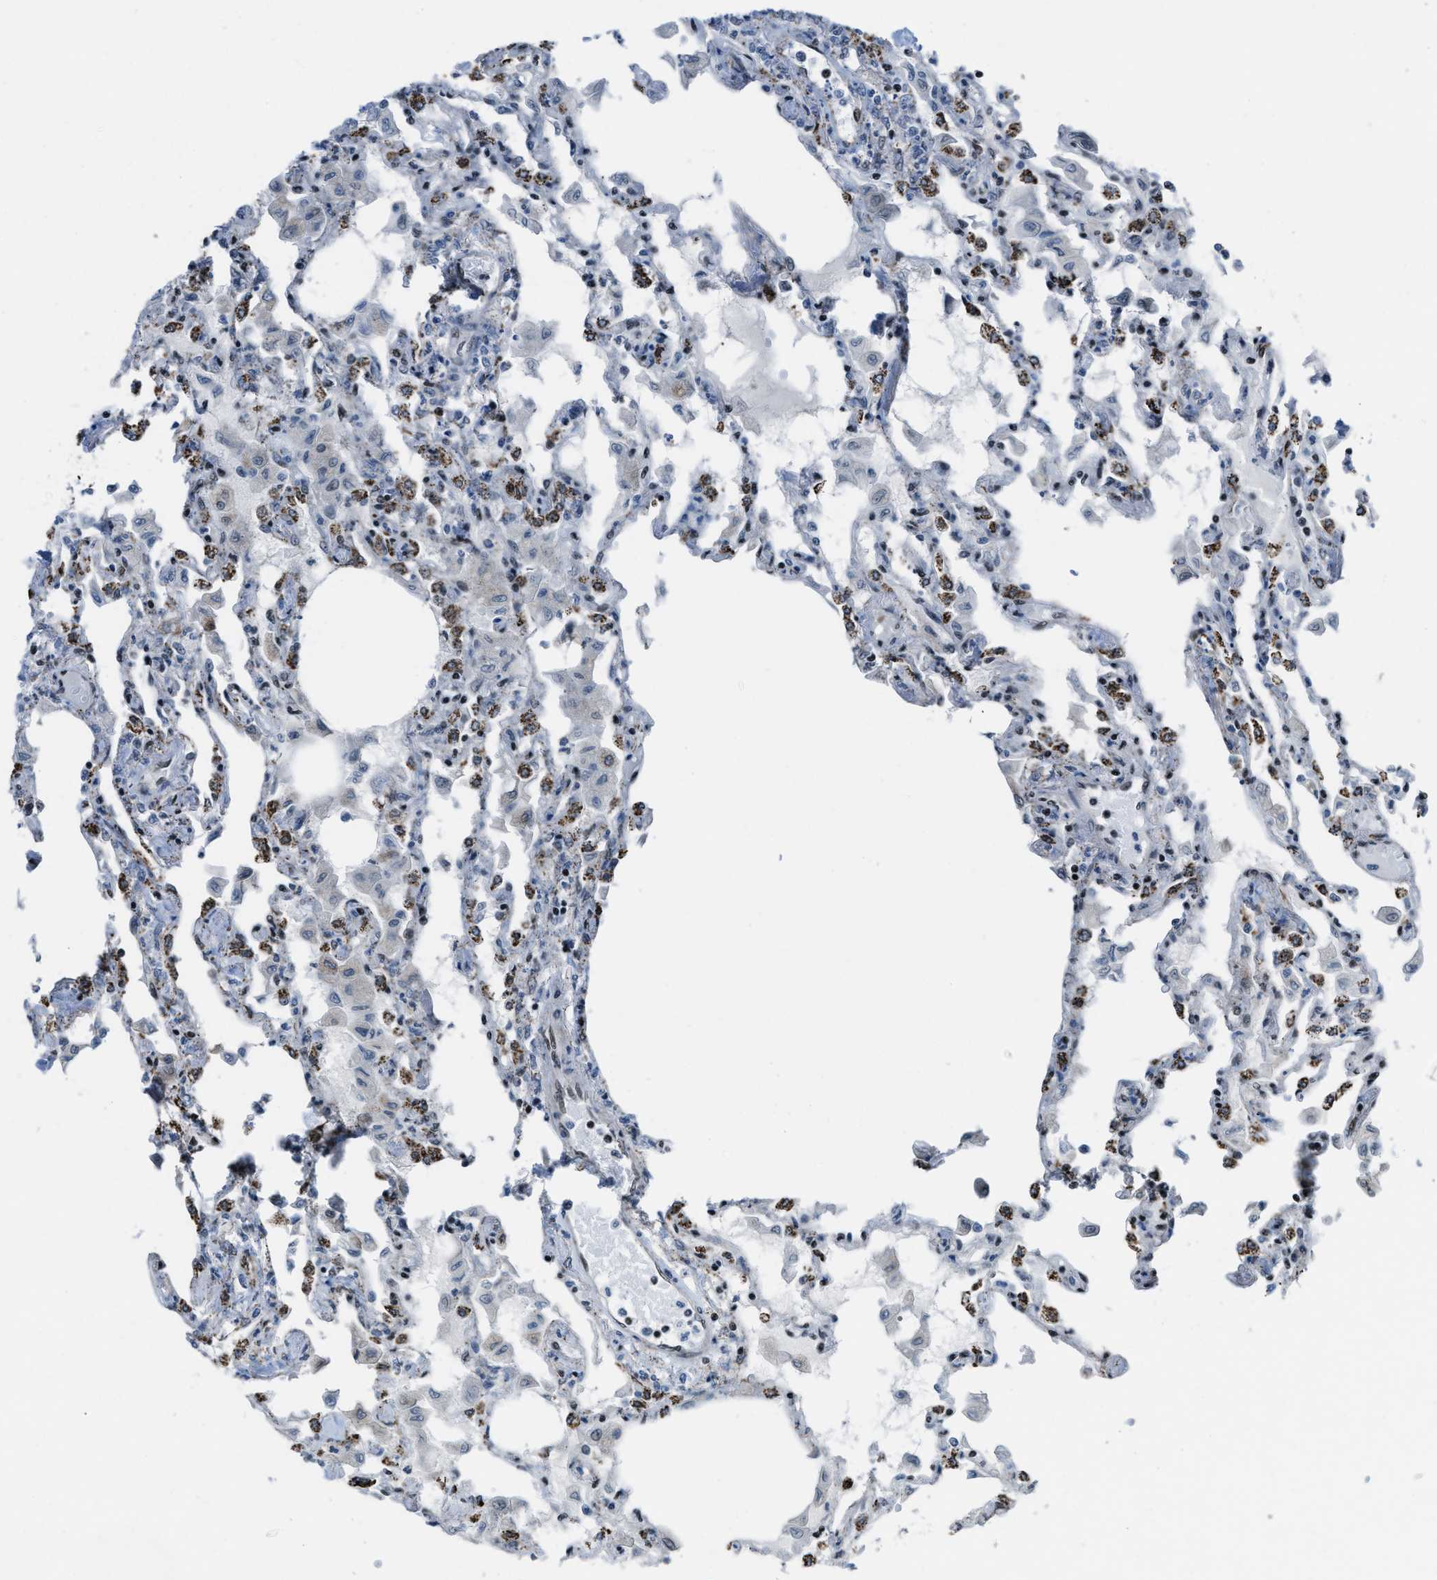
{"staining": {"intensity": "strong", "quantity": "25%-75%", "location": "nuclear"}, "tissue": "lung", "cell_type": "Alveolar cells", "image_type": "normal", "snomed": [{"axis": "morphology", "description": "Normal tissue, NOS"}, {"axis": "topography", "description": "Bronchus"}, {"axis": "topography", "description": "Lung"}], "caption": "Protein expression analysis of normal human lung reveals strong nuclear expression in approximately 25%-75% of alveolar cells. (Brightfield microscopy of DAB IHC at high magnification).", "gene": "SLFN5", "patient": {"sex": "female", "age": 49}}